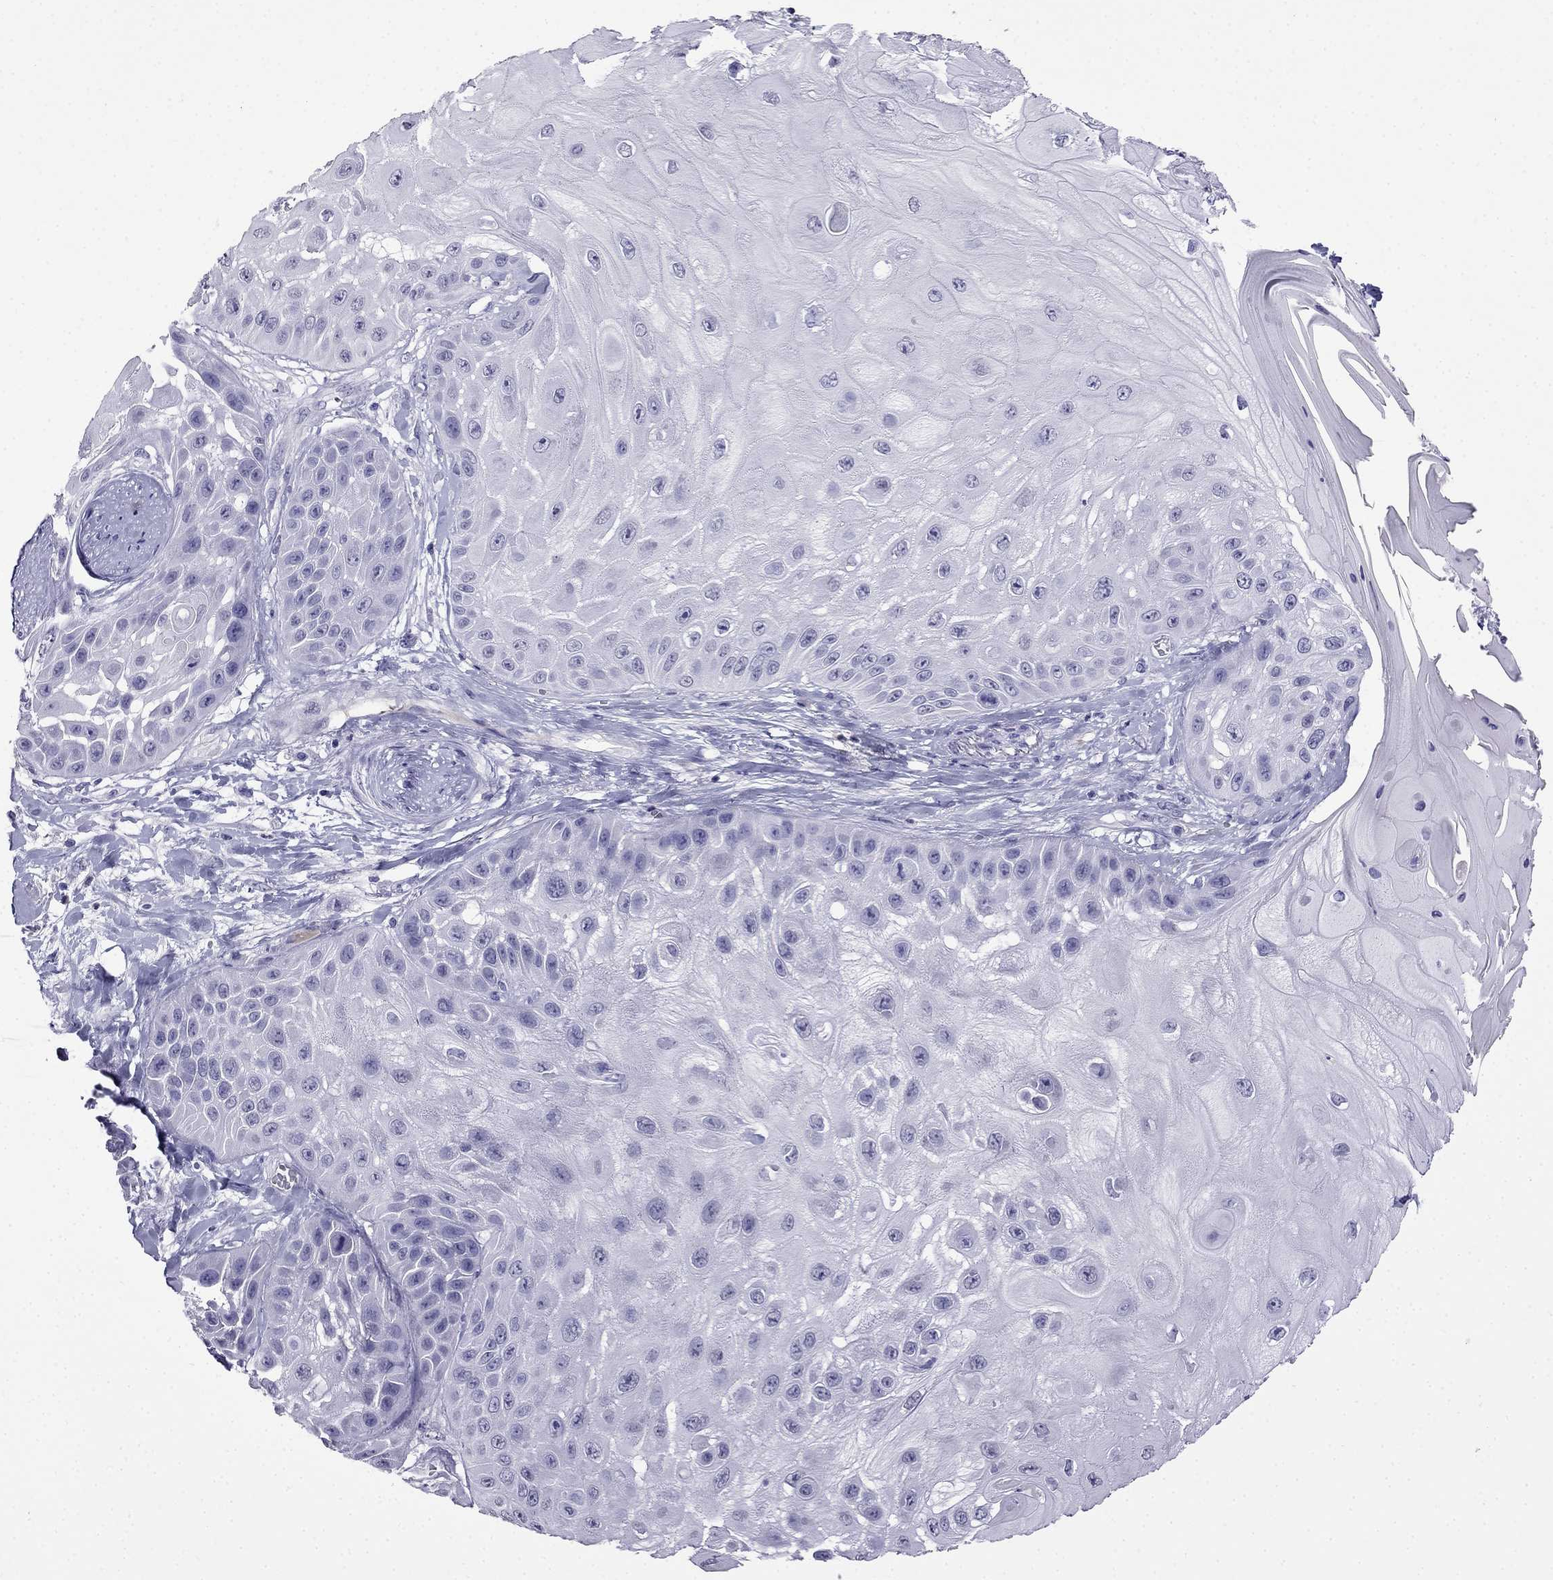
{"staining": {"intensity": "negative", "quantity": "none", "location": "none"}, "tissue": "skin cancer", "cell_type": "Tumor cells", "image_type": "cancer", "snomed": [{"axis": "morphology", "description": "Normal tissue, NOS"}, {"axis": "morphology", "description": "Squamous cell carcinoma, NOS"}, {"axis": "topography", "description": "Skin"}], "caption": "This is a histopathology image of IHC staining of skin cancer, which shows no positivity in tumor cells. (Immunohistochemistry (ihc), brightfield microscopy, high magnification).", "gene": "CDHR4", "patient": {"sex": "male", "age": 79}}